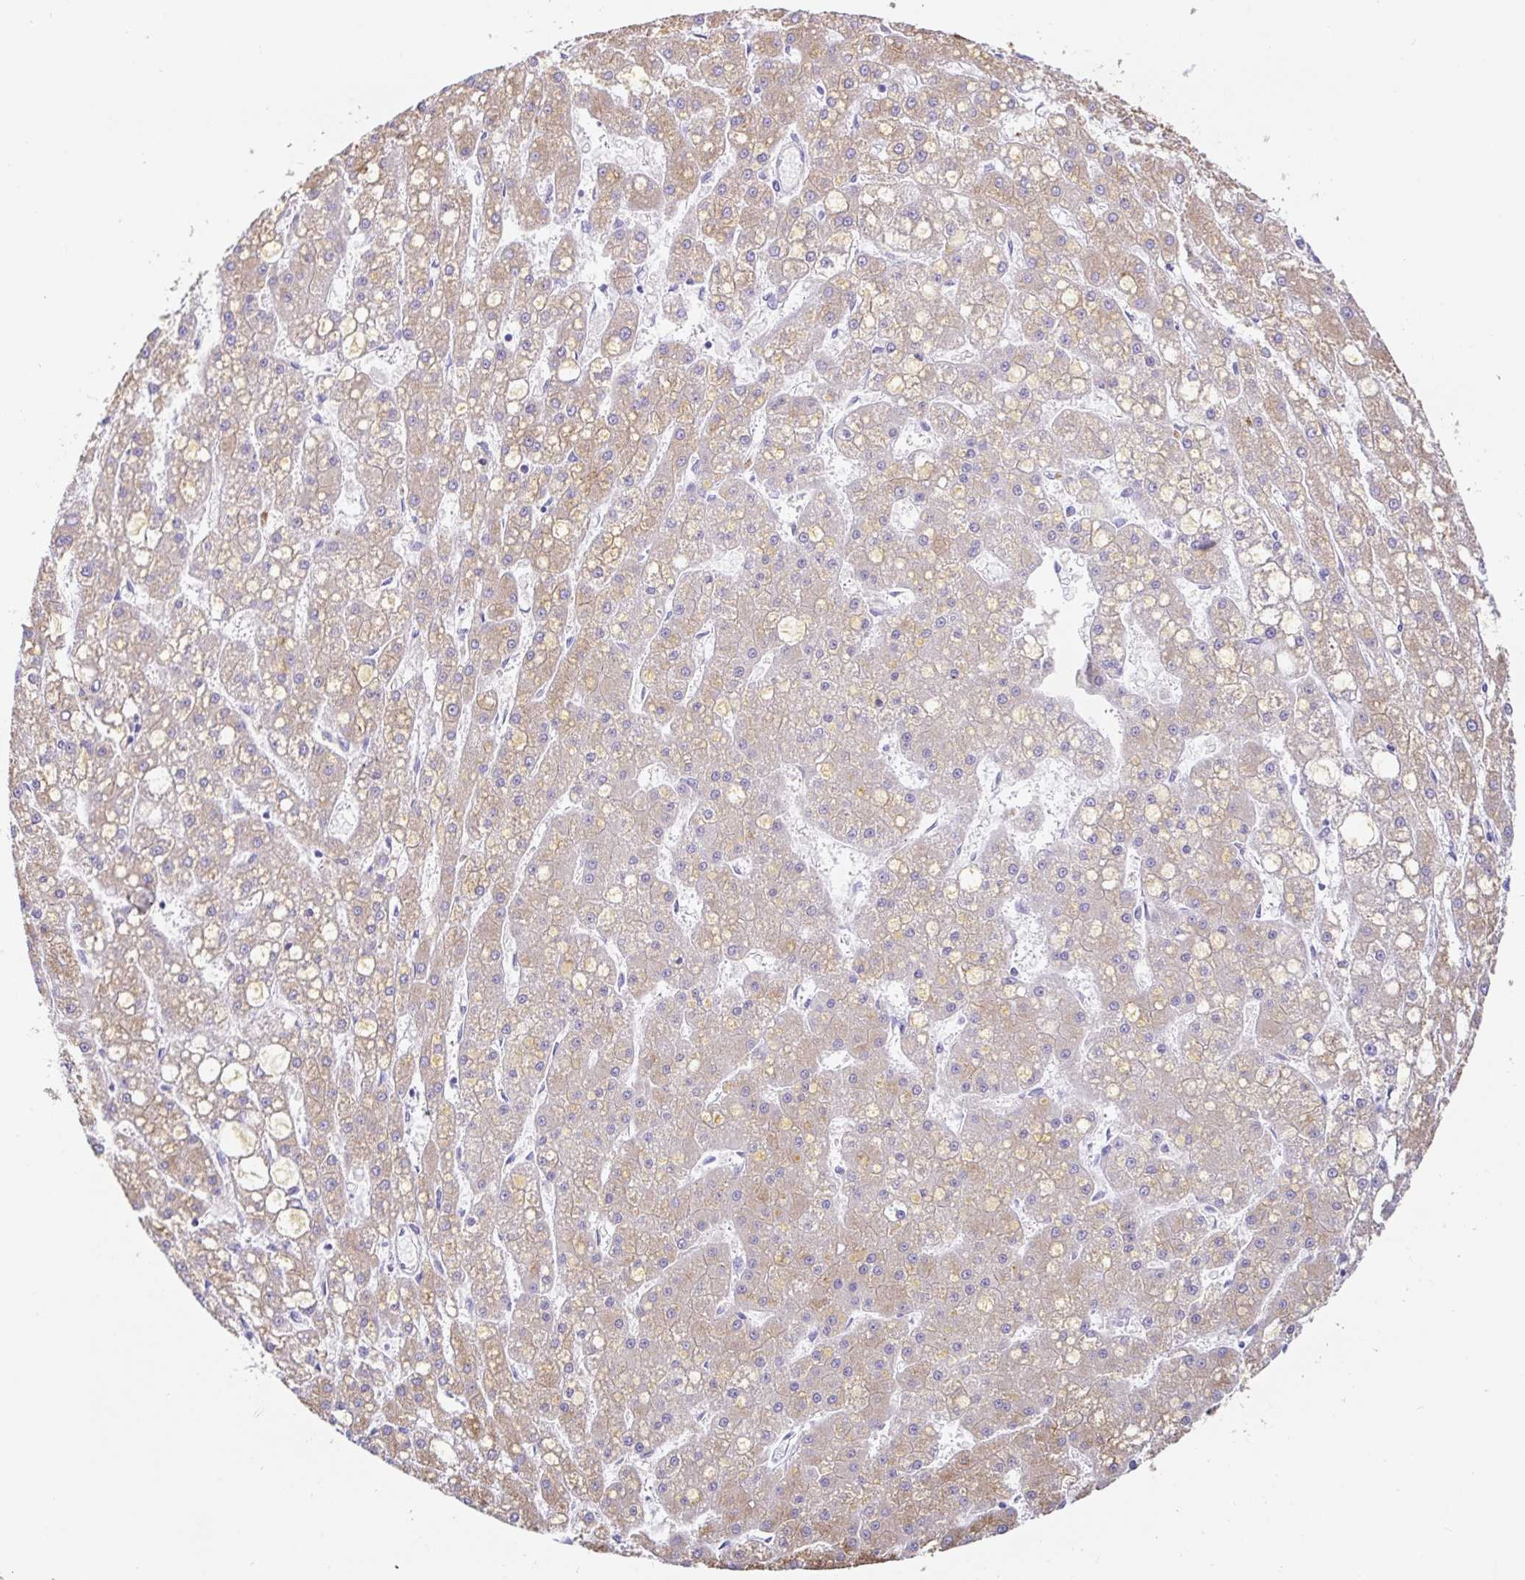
{"staining": {"intensity": "moderate", "quantity": "25%-75%", "location": "cytoplasmic/membranous"}, "tissue": "liver cancer", "cell_type": "Tumor cells", "image_type": "cancer", "snomed": [{"axis": "morphology", "description": "Carcinoma, Hepatocellular, NOS"}, {"axis": "topography", "description": "Liver"}], "caption": "The image shows staining of hepatocellular carcinoma (liver), revealing moderate cytoplasmic/membranous protein expression (brown color) within tumor cells.", "gene": "PAX8", "patient": {"sex": "male", "age": 67}}